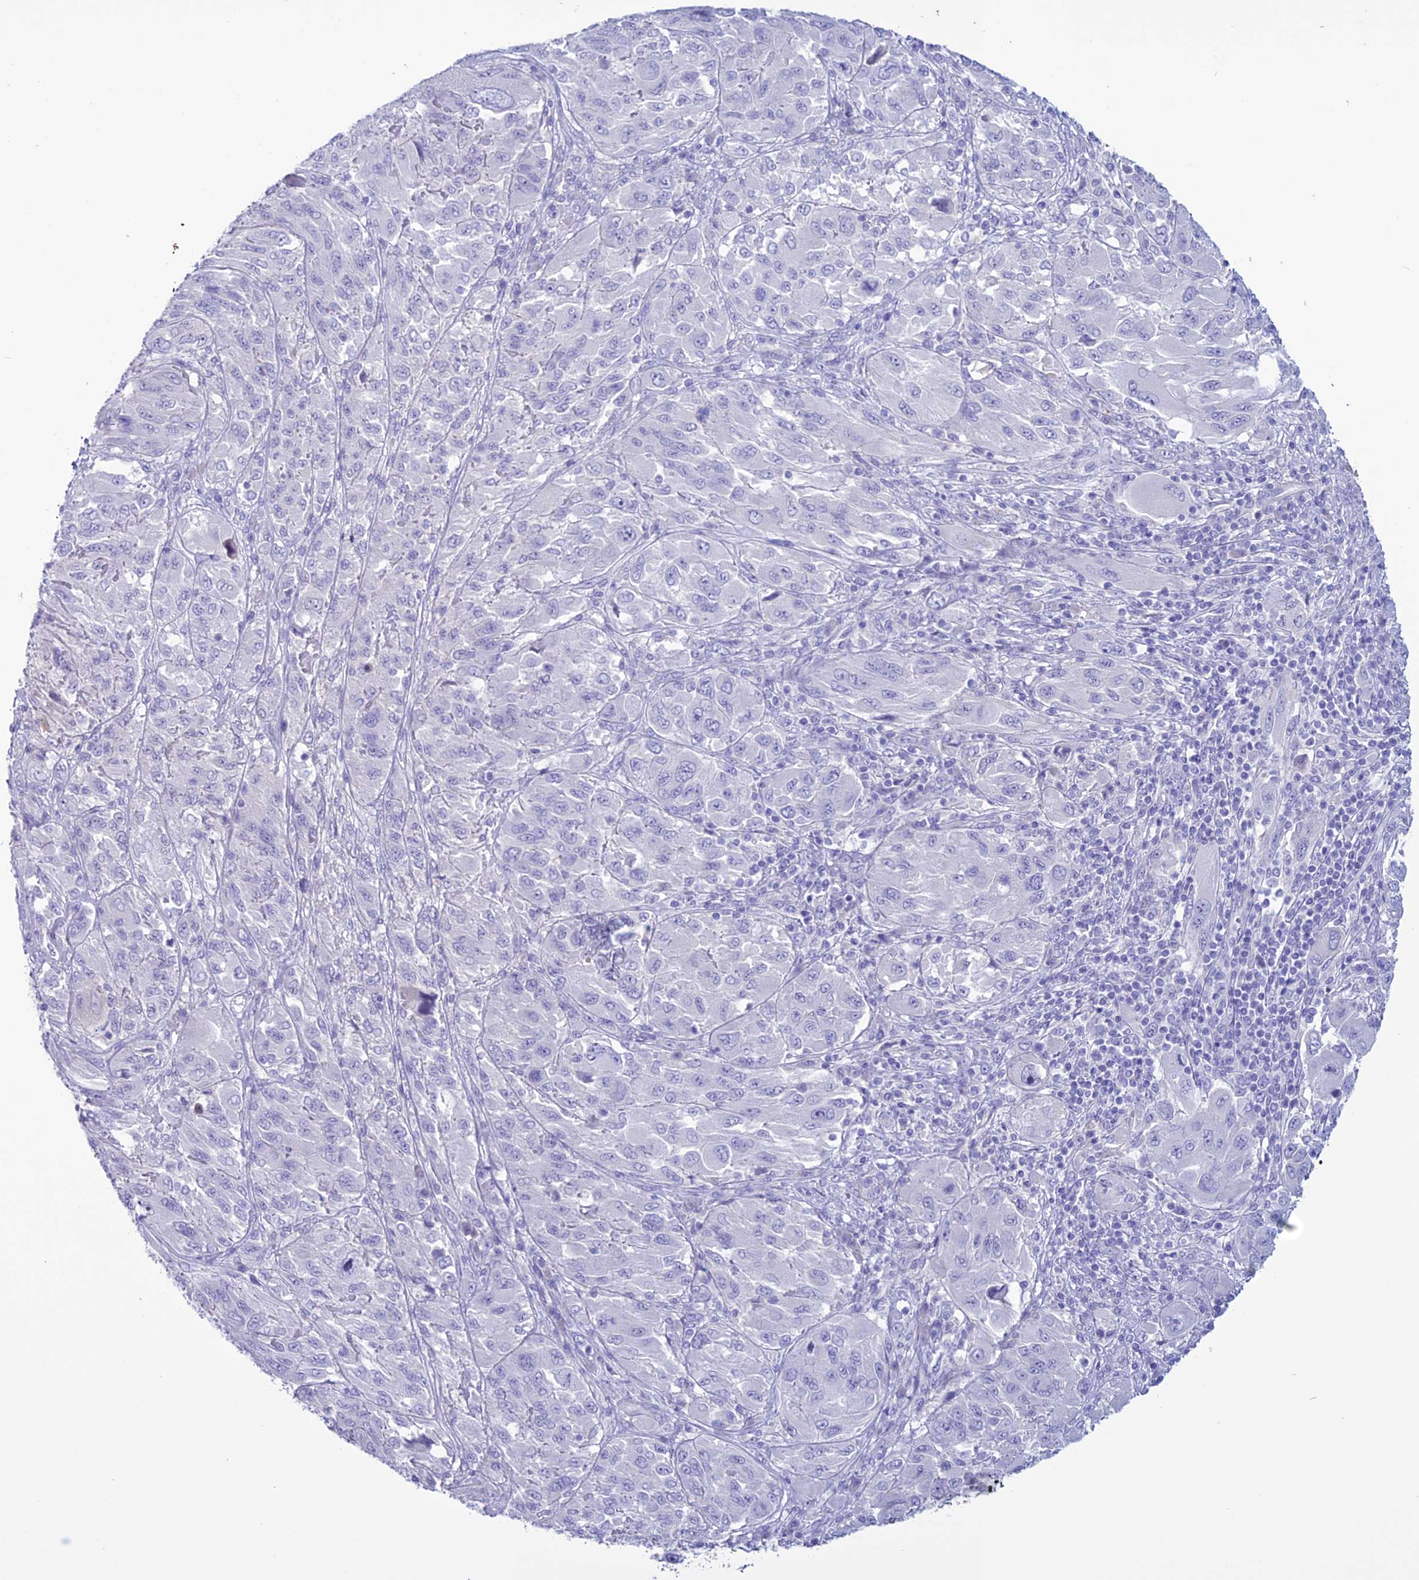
{"staining": {"intensity": "negative", "quantity": "none", "location": "none"}, "tissue": "melanoma", "cell_type": "Tumor cells", "image_type": "cancer", "snomed": [{"axis": "morphology", "description": "Malignant melanoma, NOS"}, {"axis": "topography", "description": "Skin"}], "caption": "Immunohistochemistry photomicrograph of neoplastic tissue: melanoma stained with DAB (3,3'-diaminobenzidine) demonstrates no significant protein positivity in tumor cells.", "gene": "CLEC2L", "patient": {"sex": "female", "age": 91}}